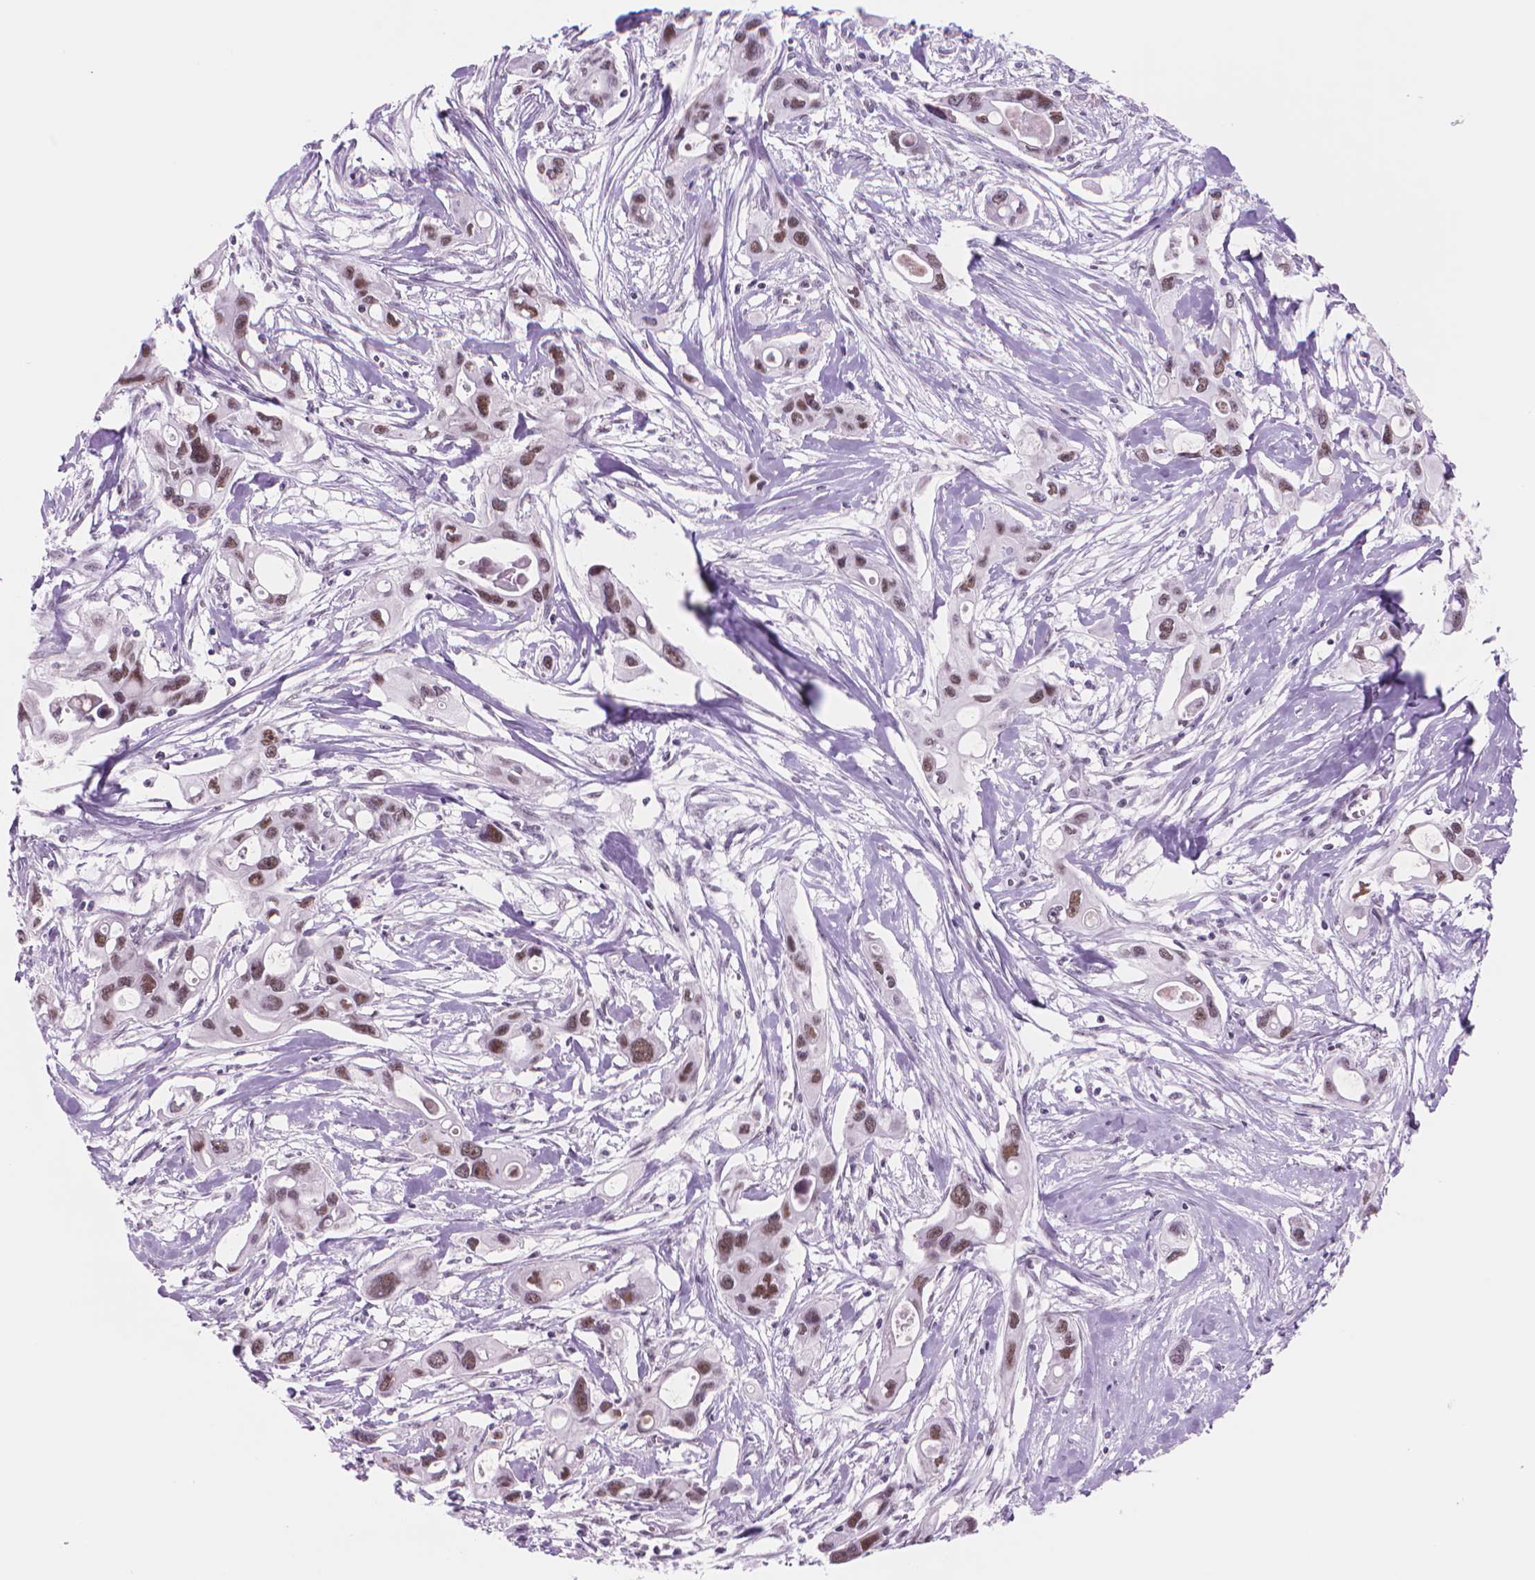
{"staining": {"intensity": "moderate", "quantity": ">75%", "location": "nuclear"}, "tissue": "pancreatic cancer", "cell_type": "Tumor cells", "image_type": "cancer", "snomed": [{"axis": "morphology", "description": "Adenocarcinoma, NOS"}, {"axis": "topography", "description": "Pancreas"}], "caption": "Protein staining of pancreatic cancer (adenocarcinoma) tissue shows moderate nuclear expression in approximately >75% of tumor cells. The staining was performed using DAB, with brown indicating positive protein expression. Nuclei are stained blue with hematoxylin.", "gene": "POLR3D", "patient": {"sex": "male", "age": 60}}